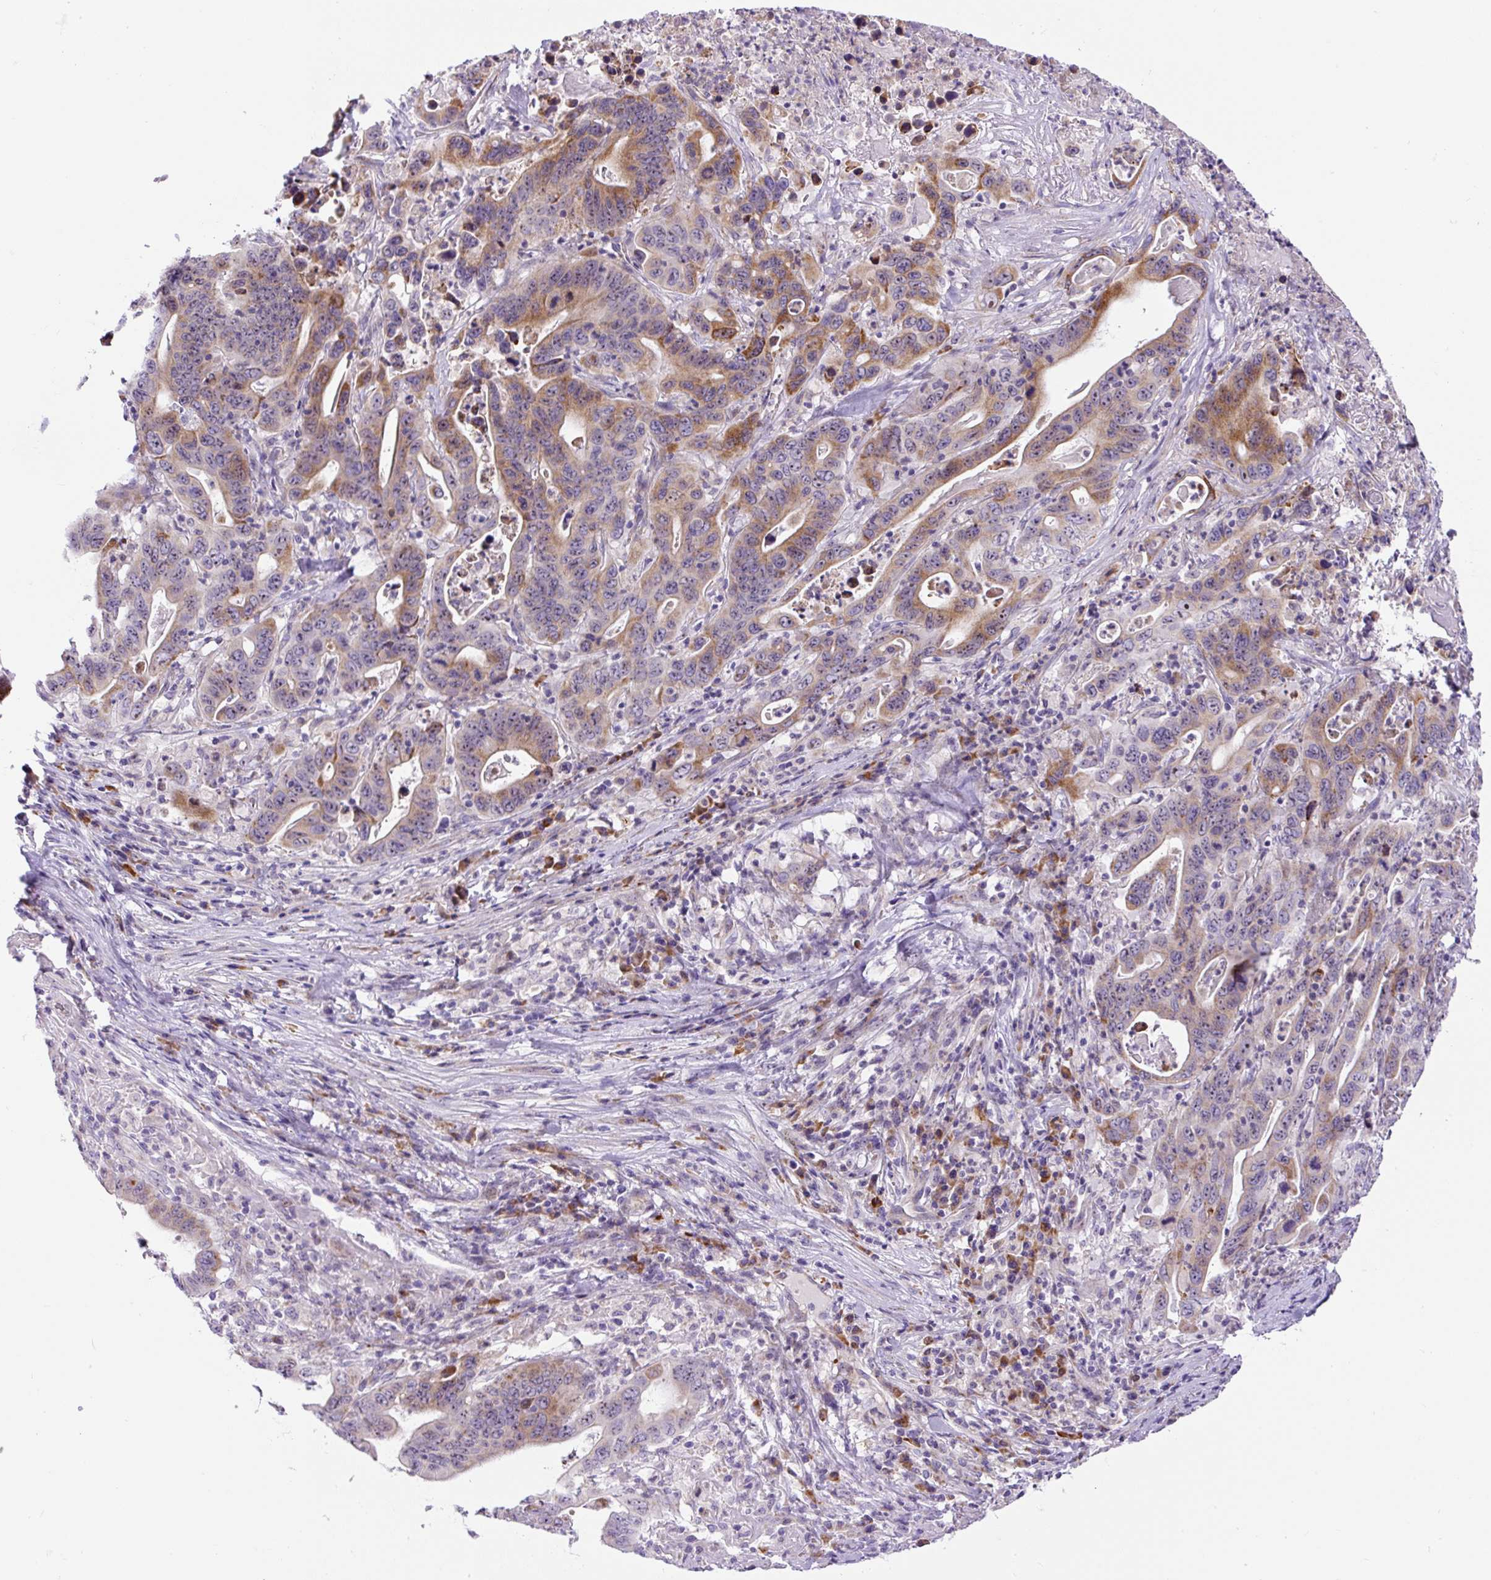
{"staining": {"intensity": "moderate", "quantity": ">75%", "location": "cytoplasmic/membranous"}, "tissue": "lung cancer", "cell_type": "Tumor cells", "image_type": "cancer", "snomed": [{"axis": "morphology", "description": "Adenocarcinoma, NOS"}, {"axis": "topography", "description": "Lung"}], "caption": "Immunohistochemistry (IHC) micrograph of neoplastic tissue: human lung adenocarcinoma stained using IHC exhibits medium levels of moderate protein expression localized specifically in the cytoplasmic/membranous of tumor cells, appearing as a cytoplasmic/membranous brown color.", "gene": "ZNF596", "patient": {"sex": "female", "age": 60}}